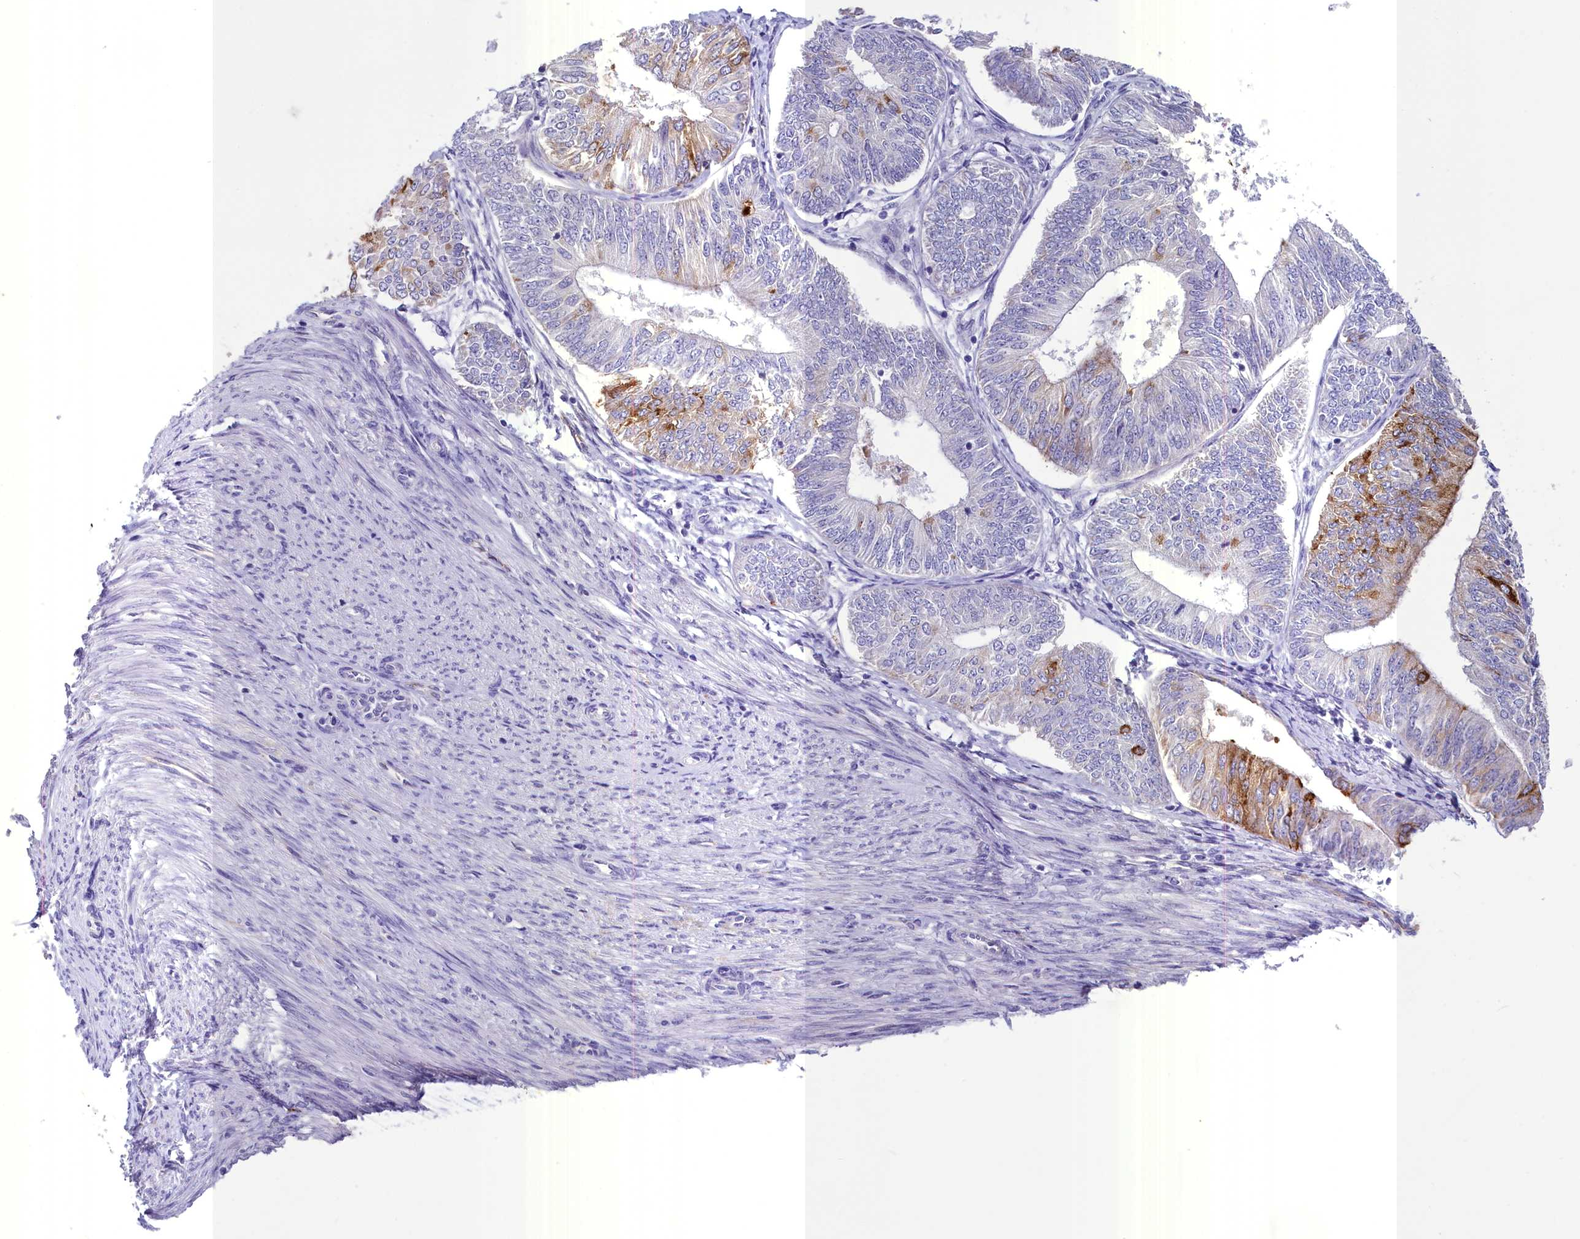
{"staining": {"intensity": "moderate", "quantity": "<25%", "location": "cytoplasmic/membranous"}, "tissue": "endometrial cancer", "cell_type": "Tumor cells", "image_type": "cancer", "snomed": [{"axis": "morphology", "description": "Adenocarcinoma, NOS"}, {"axis": "topography", "description": "Endometrium"}], "caption": "Immunohistochemical staining of endometrial cancer (adenocarcinoma) displays low levels of moderate cytoplasmic/membranous protein staining in about <25% of tumor cells.", "gene": "INSC", "patient": {"sex": "female", "age": 58}}